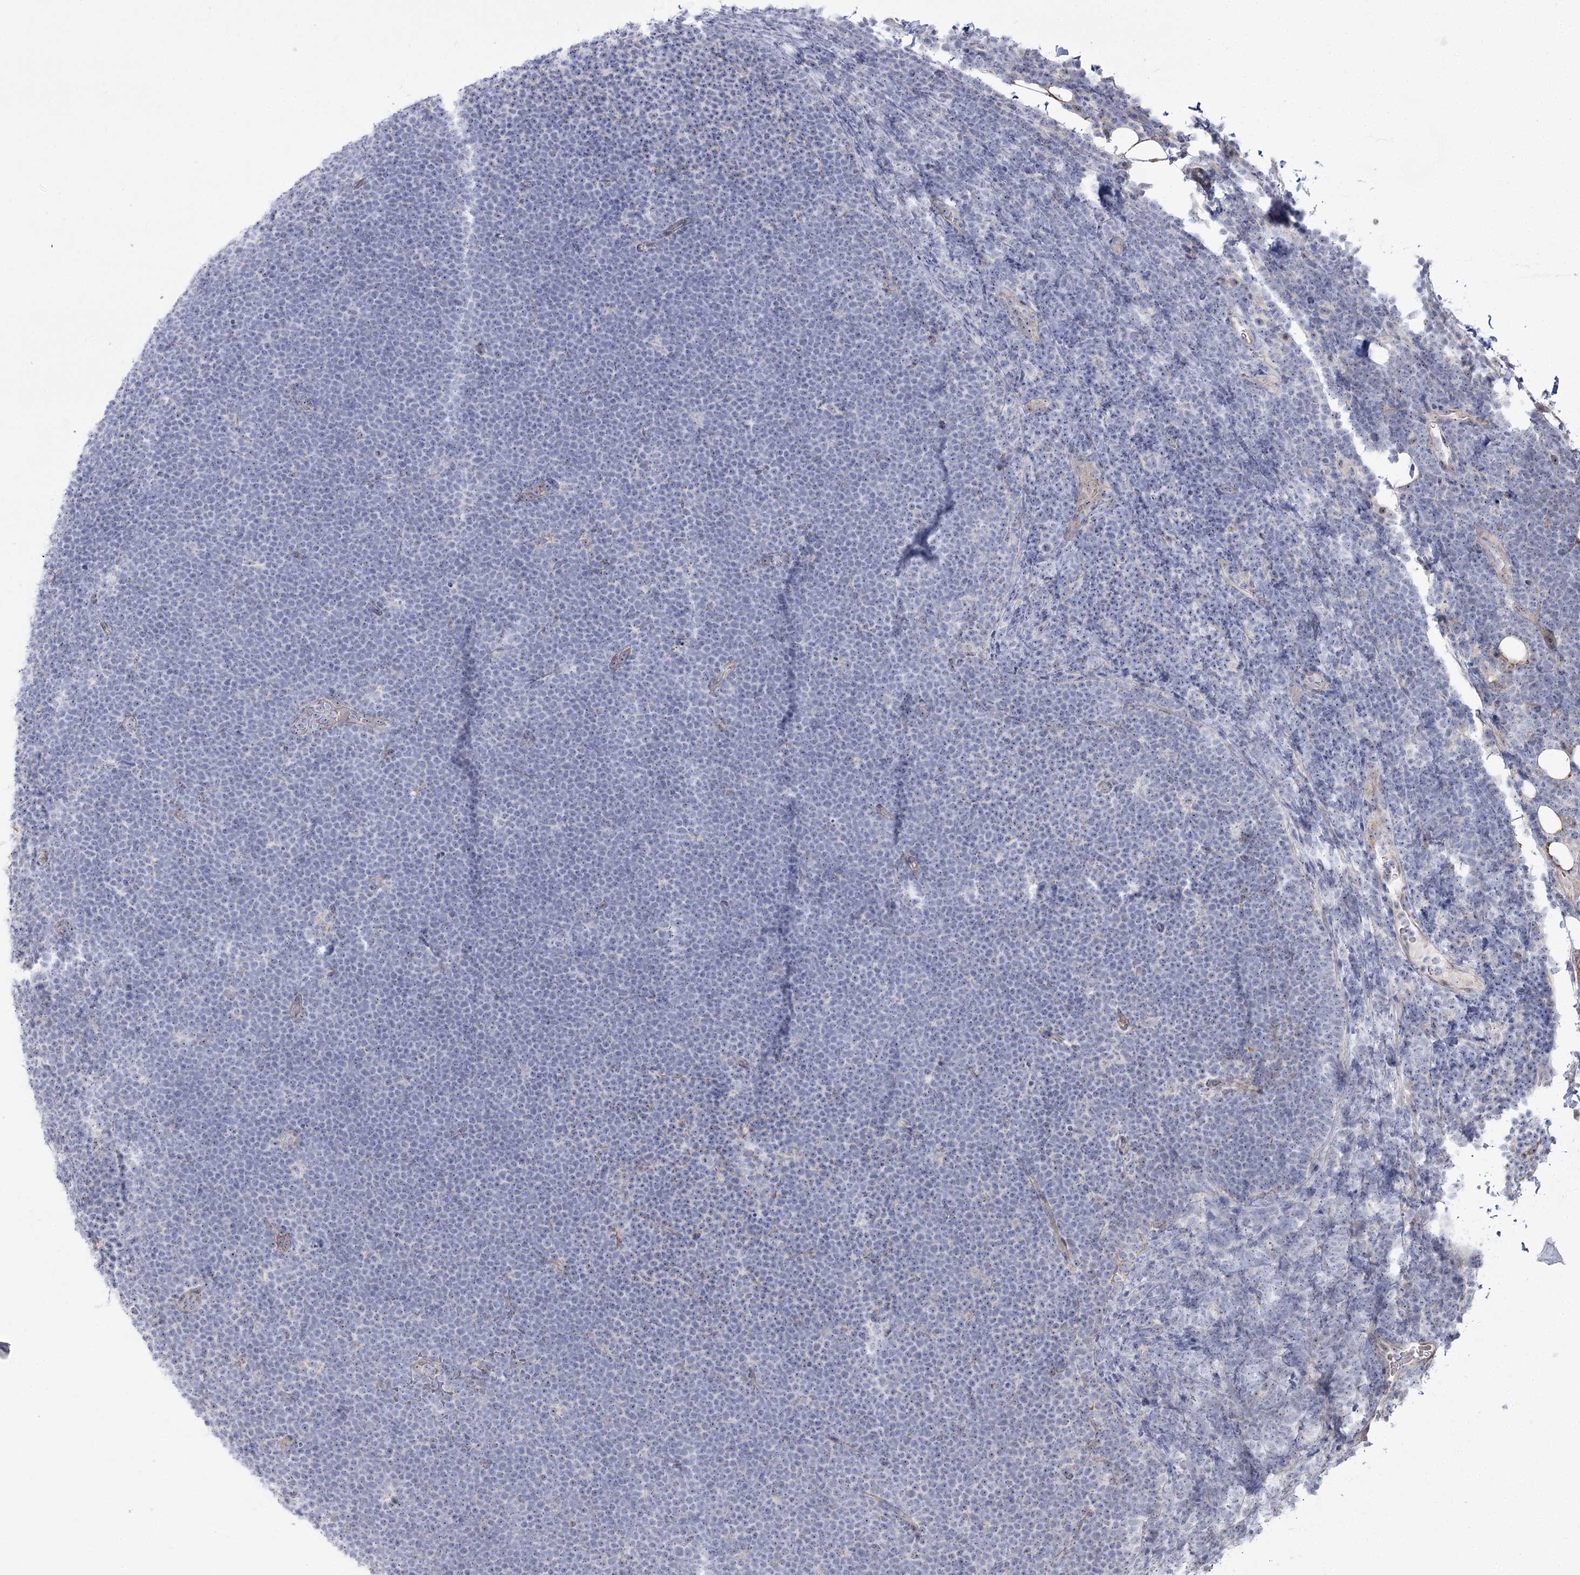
{"staining": {"intensity": "negative", "quantity": "none", "location": "none"}, "tissue": "lymphoma", "cell_type": "Tumor cells", "image_type": "cancer", "snomed": [{"axis": "morphology", "description": "Malignant lymphoma, non-Hodgkin's type, High grade"}, {"axis": "topography", "description": "Lymph node"}], "caption": "Malignant lymphoma, non-Hodgkin's type (high-grade) stained for a protein using immunohistochemistry (IHC) exhibits no positivity tumor cells.", "gene": "SUOX", "patient": {"sex": "male", "age": 13}}